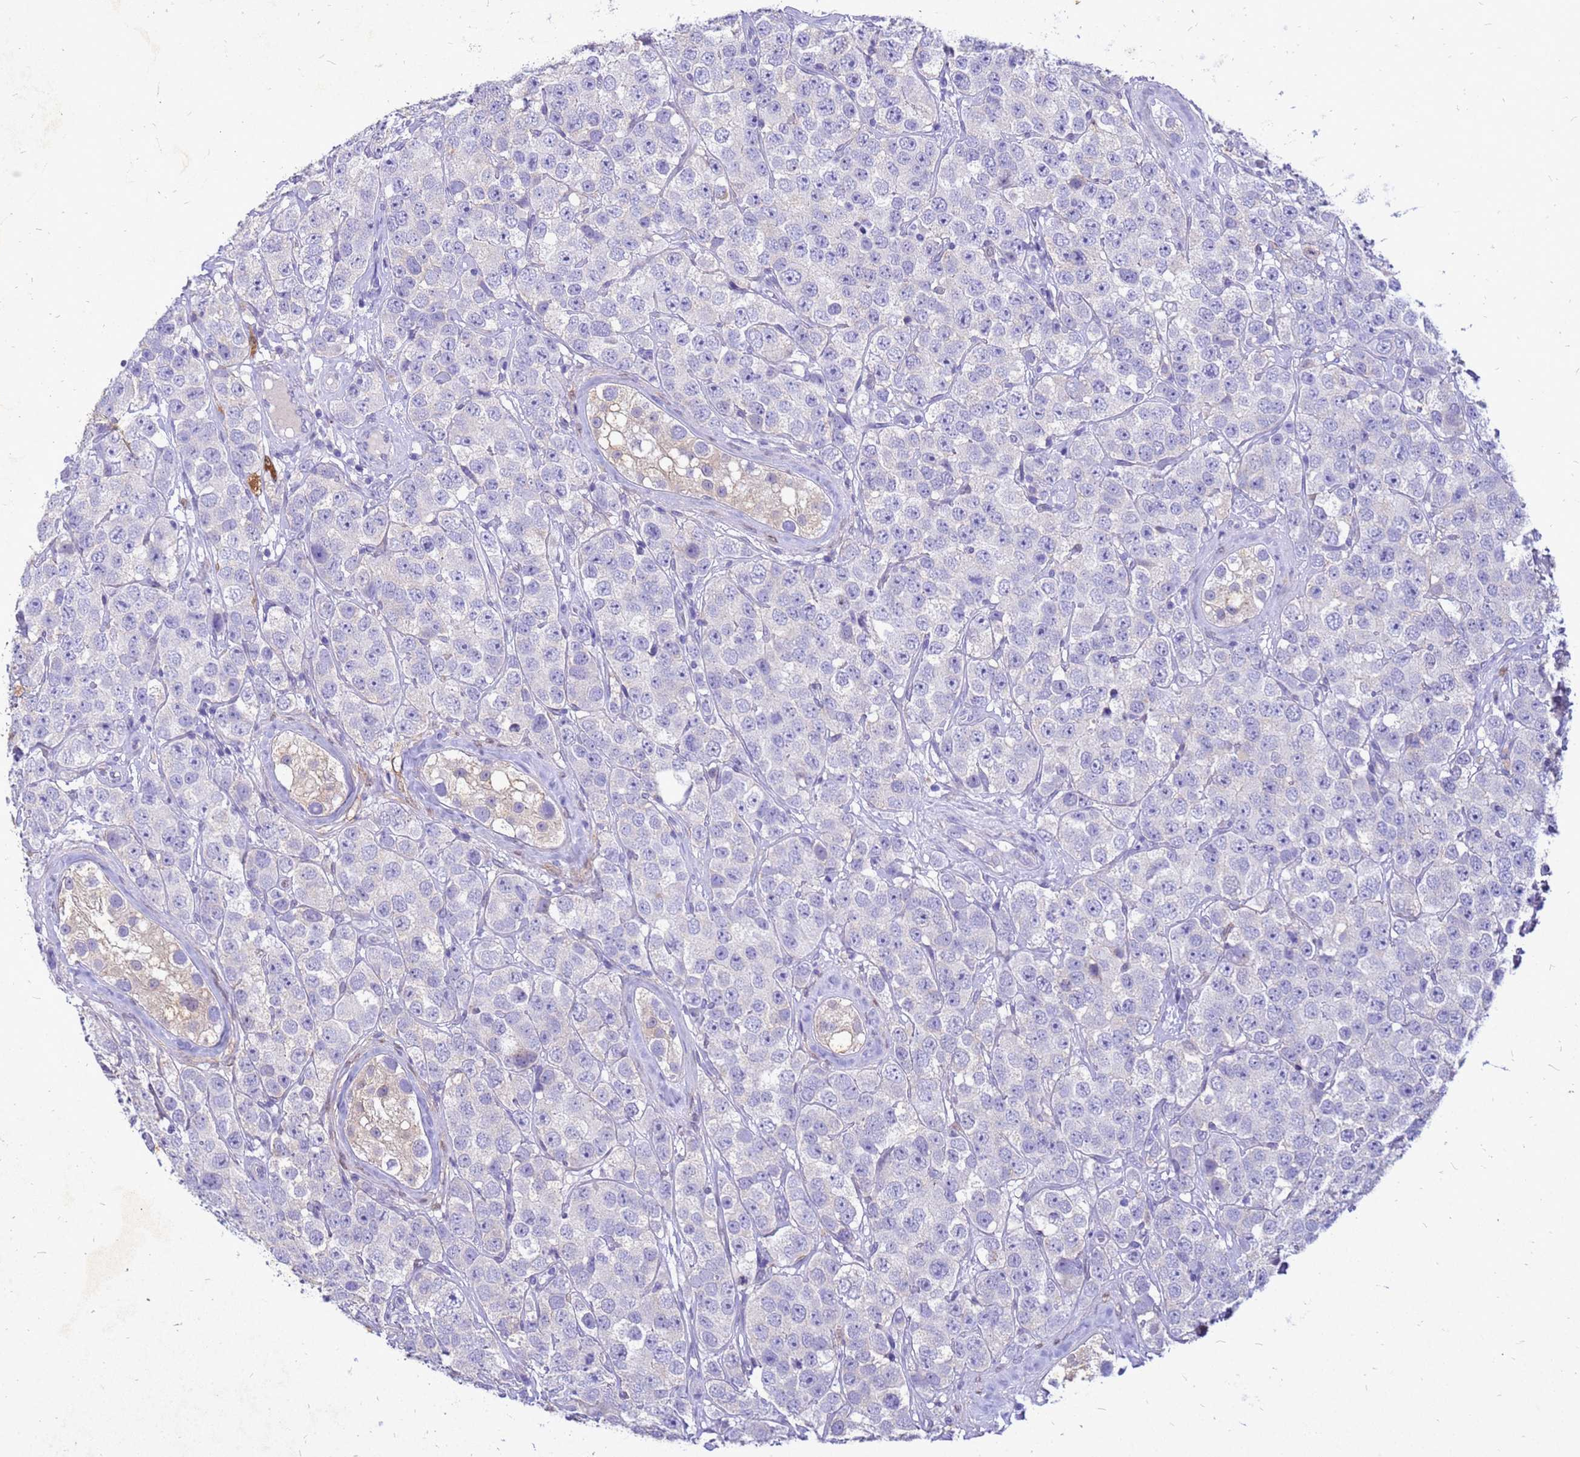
{"staining": {"intensity": "negative", "quantity": "none", "location": "none"}, "tissue": "testis cancer", "cell_type": "Tumor cells", "image_type": "cancer", "snomed": [{"axis": "morphology", "description": "Seminoma, NOS"}, {"axis": "topography", "description": "Testis"}], "caption": "Human testis cancer stained for a protein using immunohistochemistry (IHC) reveals no positivity in tumor cells.", "gene": "AKR1C1", "patient": {"sex": "male", "age": 28}}